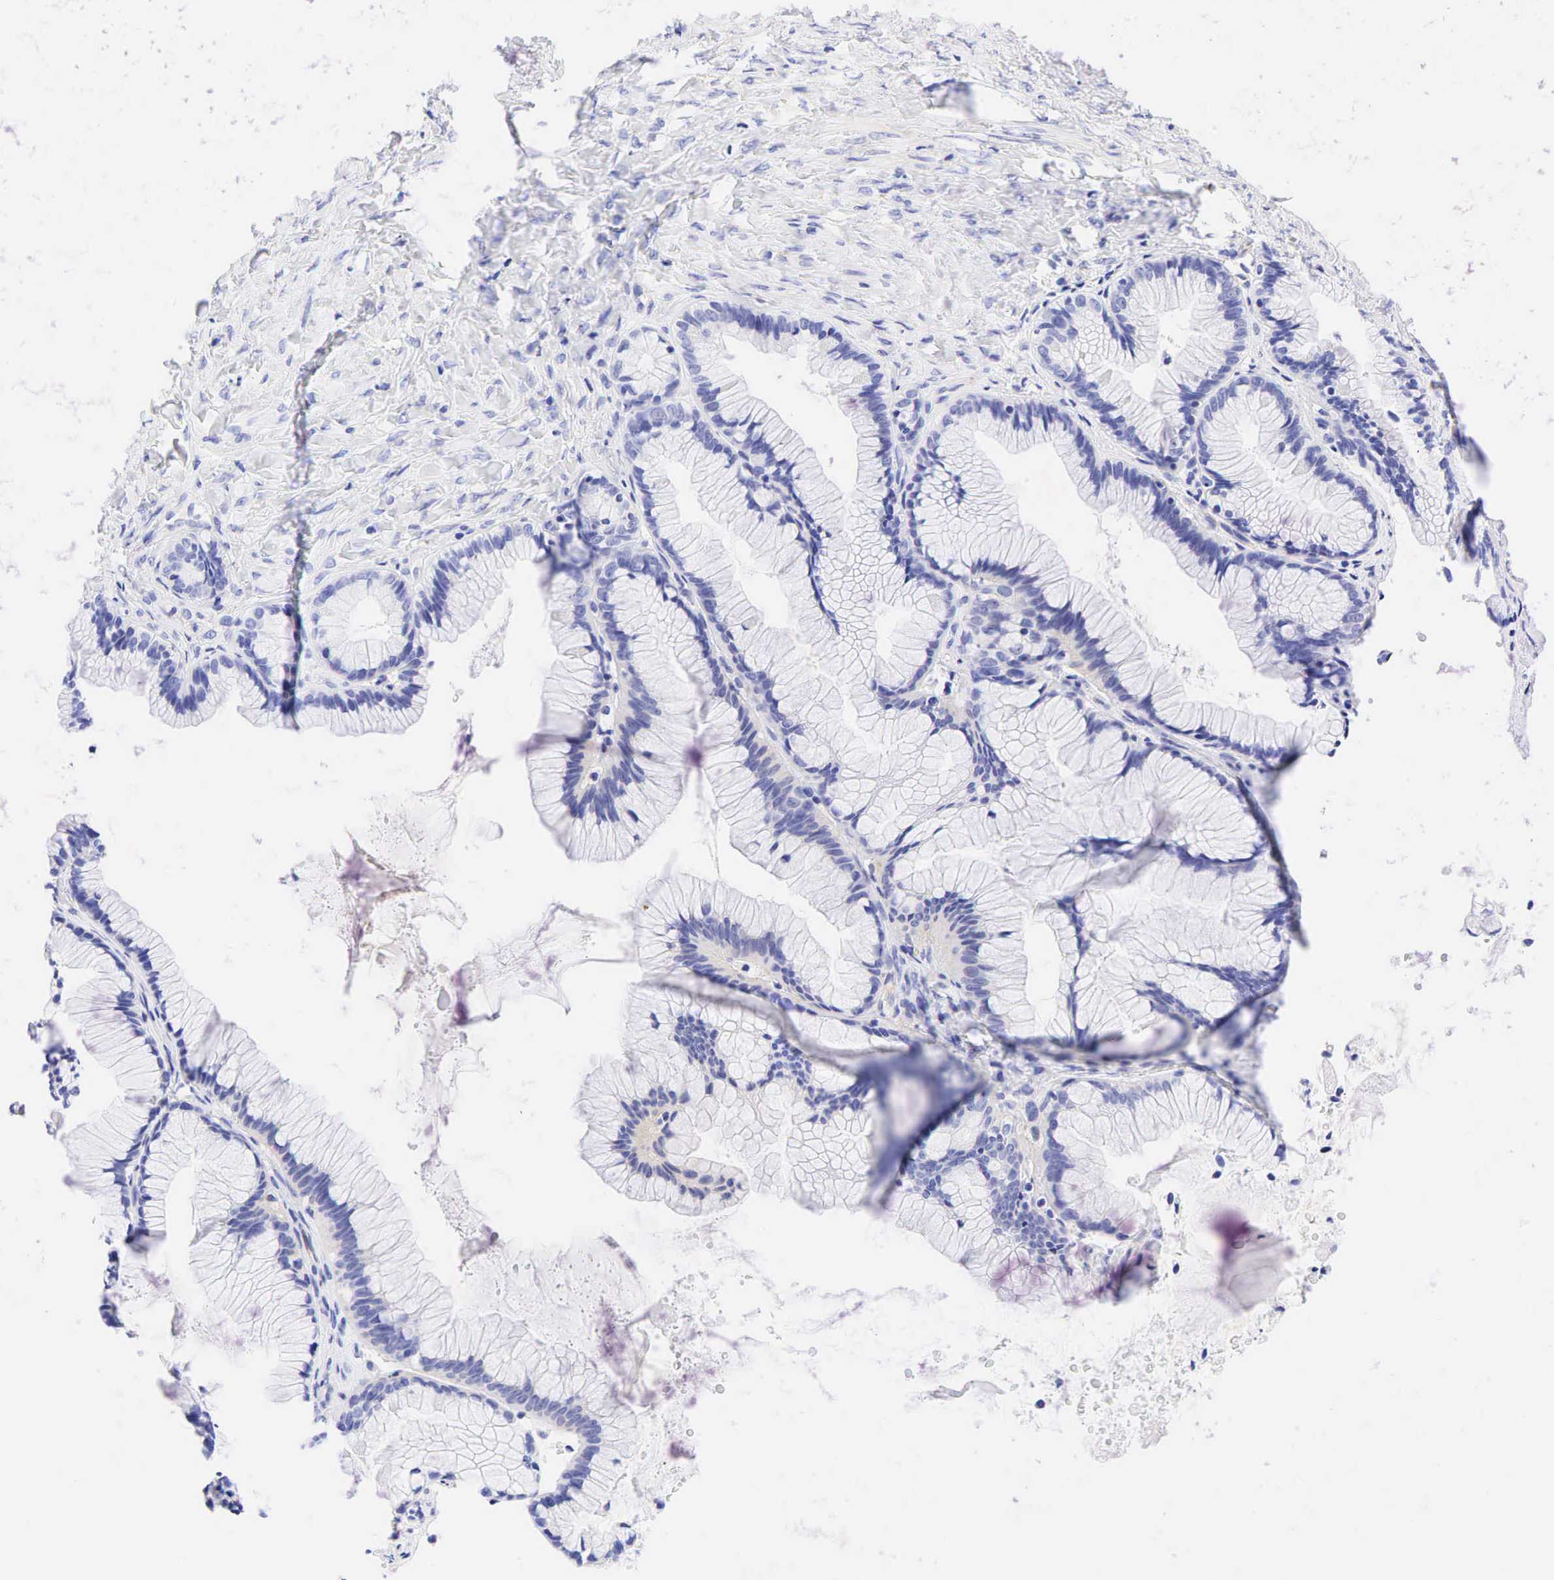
{"staining": {"intensity": "negative", "quantity": "none", "location": "none"}, "tissue": "ovarian cancer", "cell_type": "Tumor cells", "image_type": "cancer", "snomed": [{"axis": "morphology", "description": "Cystadenocarcinoma, mucinous, NOS"}, {"axis": "topography", "description": "Ovary"}], "caption": "This histopathology image is of mucinous cystadenocarcinoma (ovarian) stained with immunohistochemistry (IHC) to label a protein in brown with the nuclei are counter-stained blue. There is no expression in tumor cells.", "gene": "TNFRSF8", "patient": {"sex": "female", "age": 41}}